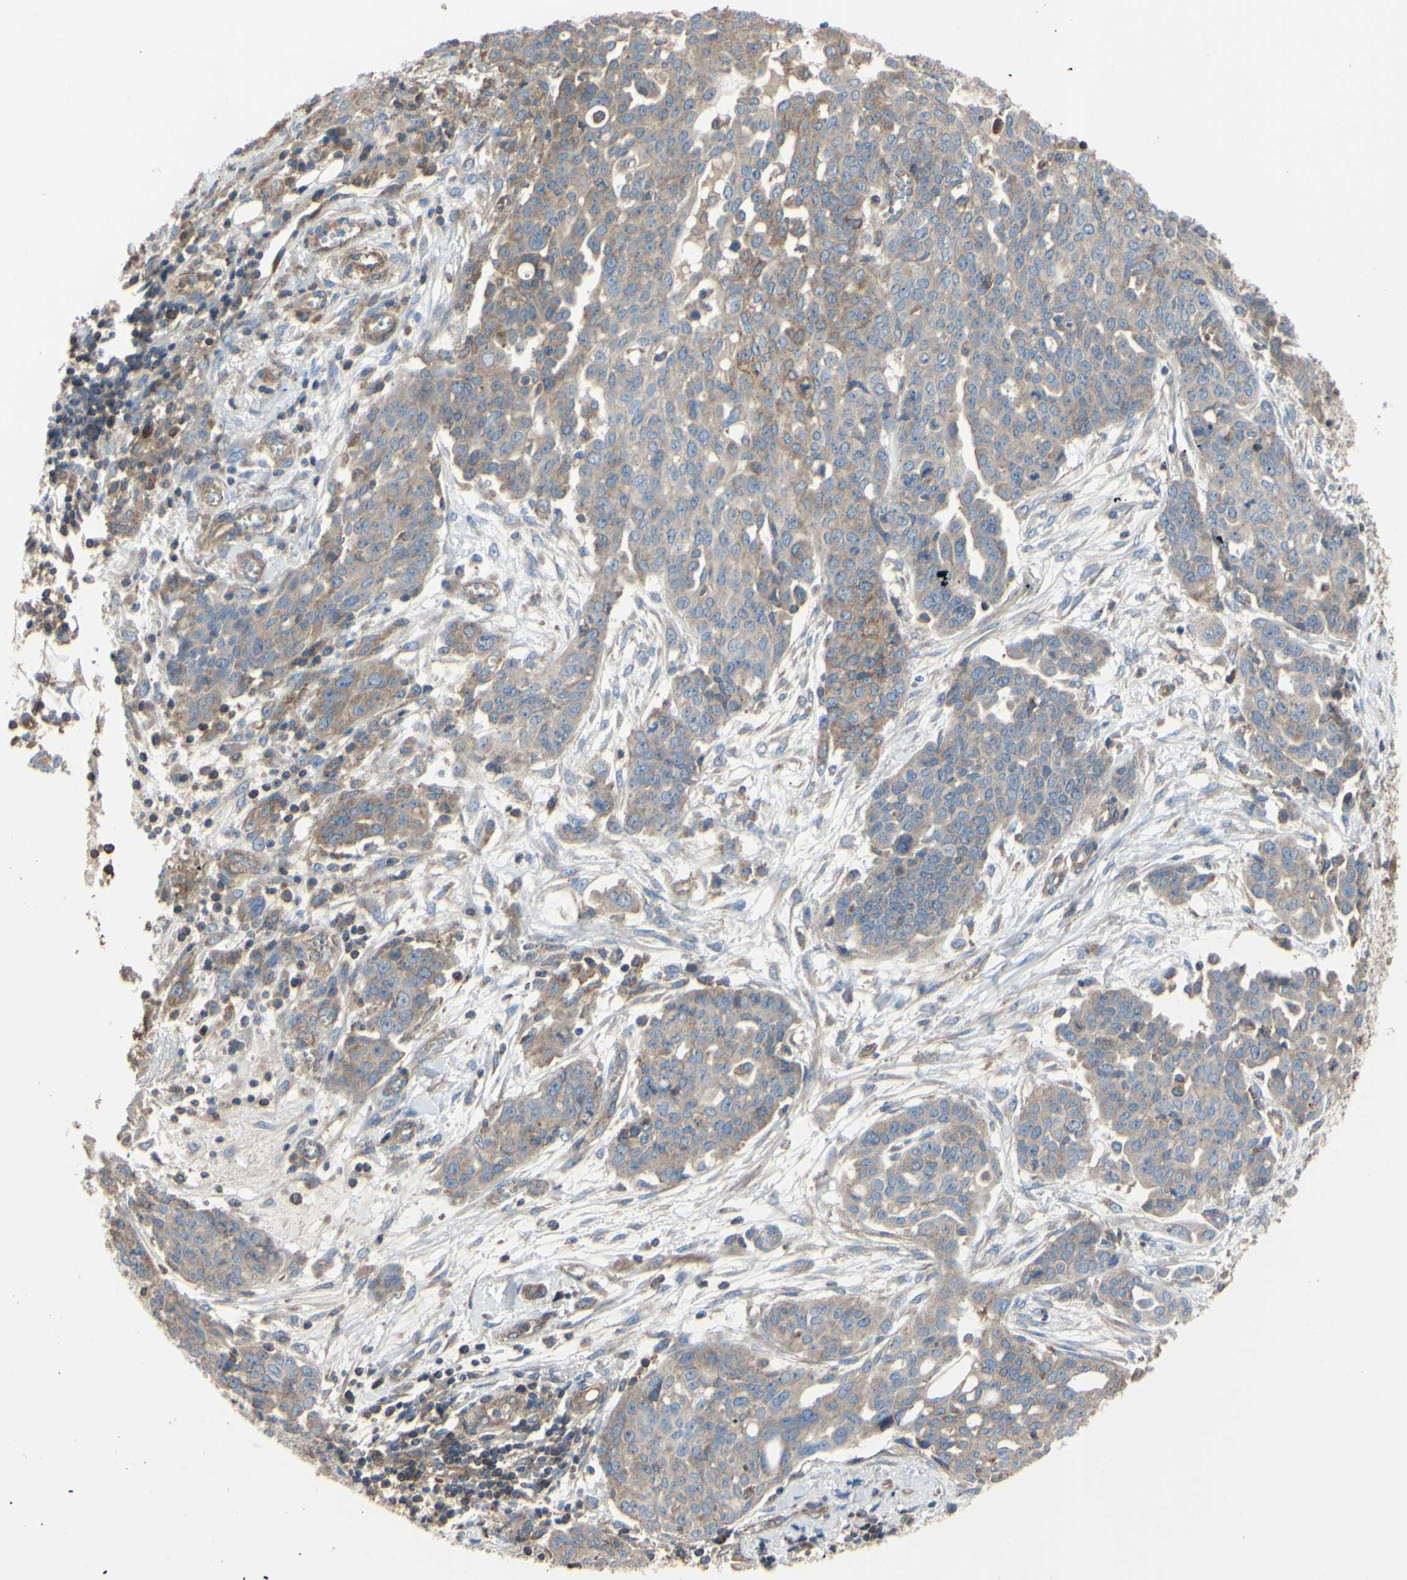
{"staining": {"intensity": "moderate", "quantity": ">75%", "location": "cytoplasmic/membranous"}, "tissue": "ovarian cancer", "cell_type": "Tumor cells", "image_type": "cancer", "snomed": [{"axis": "morphology", "description": "Cystadenocarcinoma, serous, NOS"}, {"axis": "topography", "description": "Soft tissue"}, {"axis": "topography", "description": "Ovary"}], "caption": "IHC photomicrograph of serous cystadenocarcinoma (ovarian) stained for a protein (brown), which shows medium levels of moderate cytoplasmic/membranous staining in about >75% of tumor cells.", "gene": "BECN1", "patient": {"sex": "female", "age": 57}}